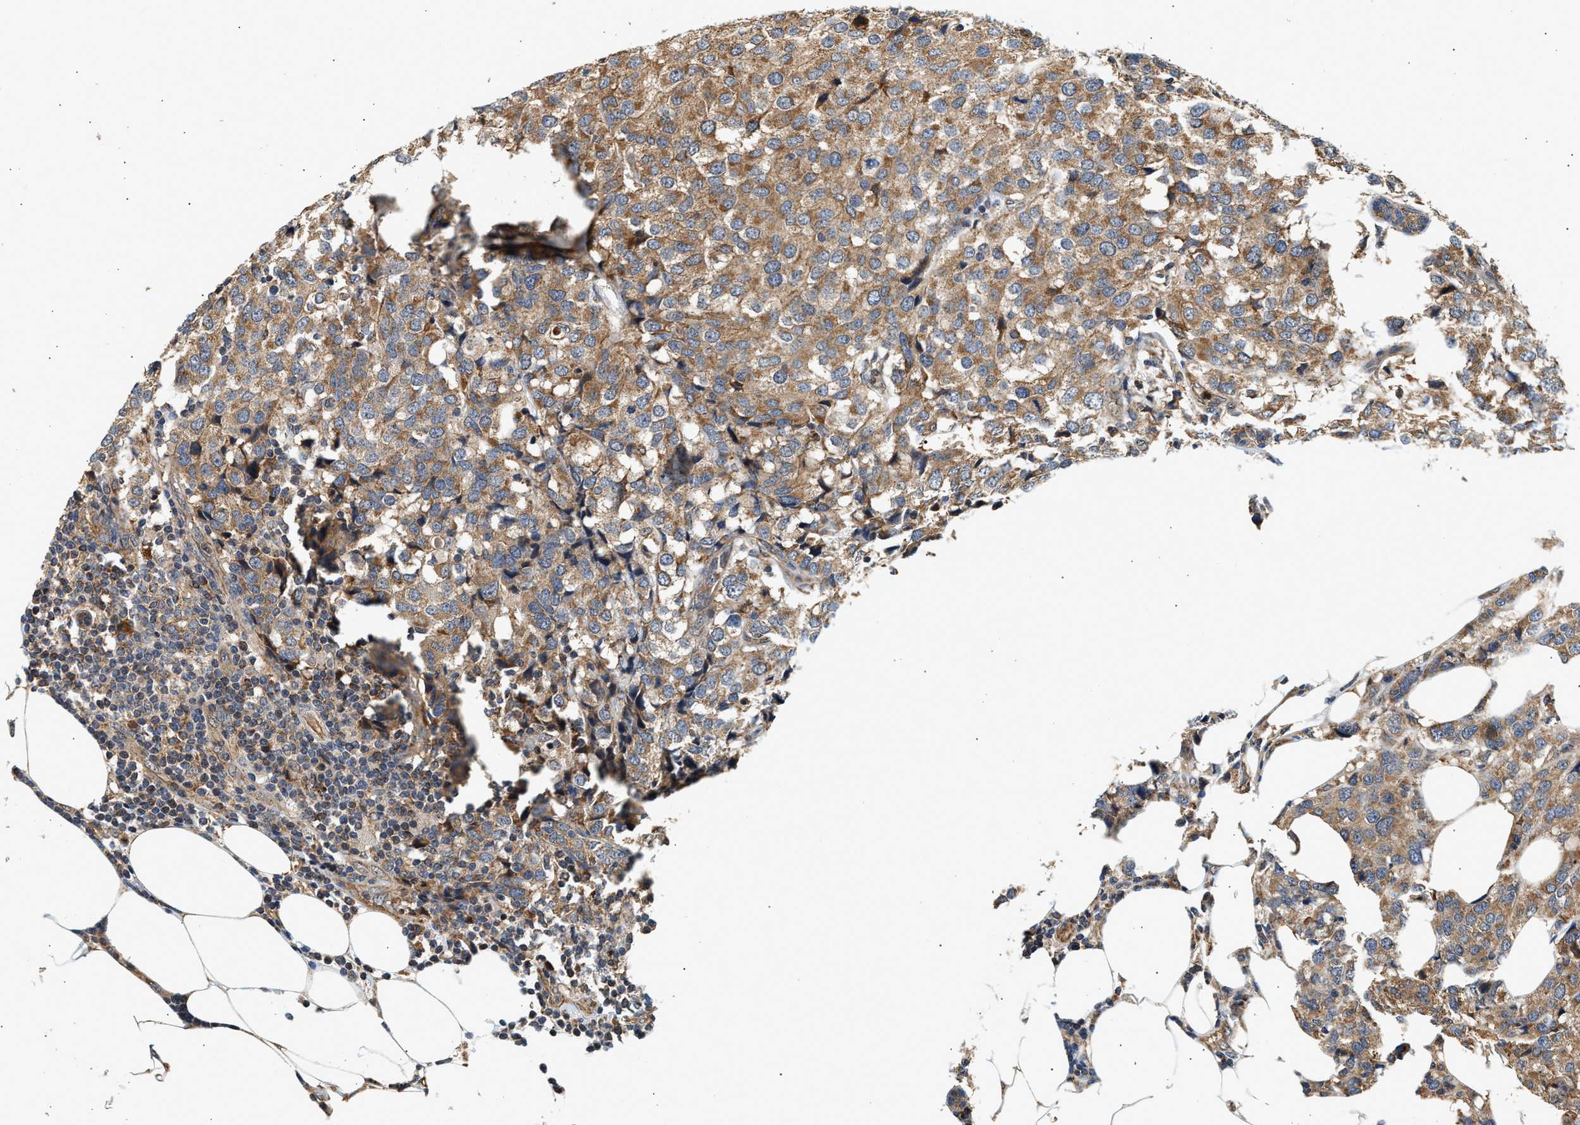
{"staining": {"intensity": "moderate", "quantity": ">75%", "location": "cytoplasmic/membranous"}, "tissue": "breast cancer", "cell_type": "Tumor cells", "image_type": "cancer", "snomed": [{"axis": "morphology", "description": "Lobular carcinoma"}, {"axis": "topography", "description": "Breast"}], "caption": "High-magnification brightfield microscopy of breast lobular carcinoma stained with DAB (3,3'-diaminobenzidine) (brown) and counterstained with hematoxylin (blue). tumor cells exhibit moderate cytoplasmic/membranous positivity is appreciated in about>75% of cells. The staining was performed using DAB to visualize the protein expression in brown, while the nuclei were stained in blue with hematoxylin (Magnification: 20x).", "gene": "DUSP14", "patient": {"sex": "female", "age": 59}}